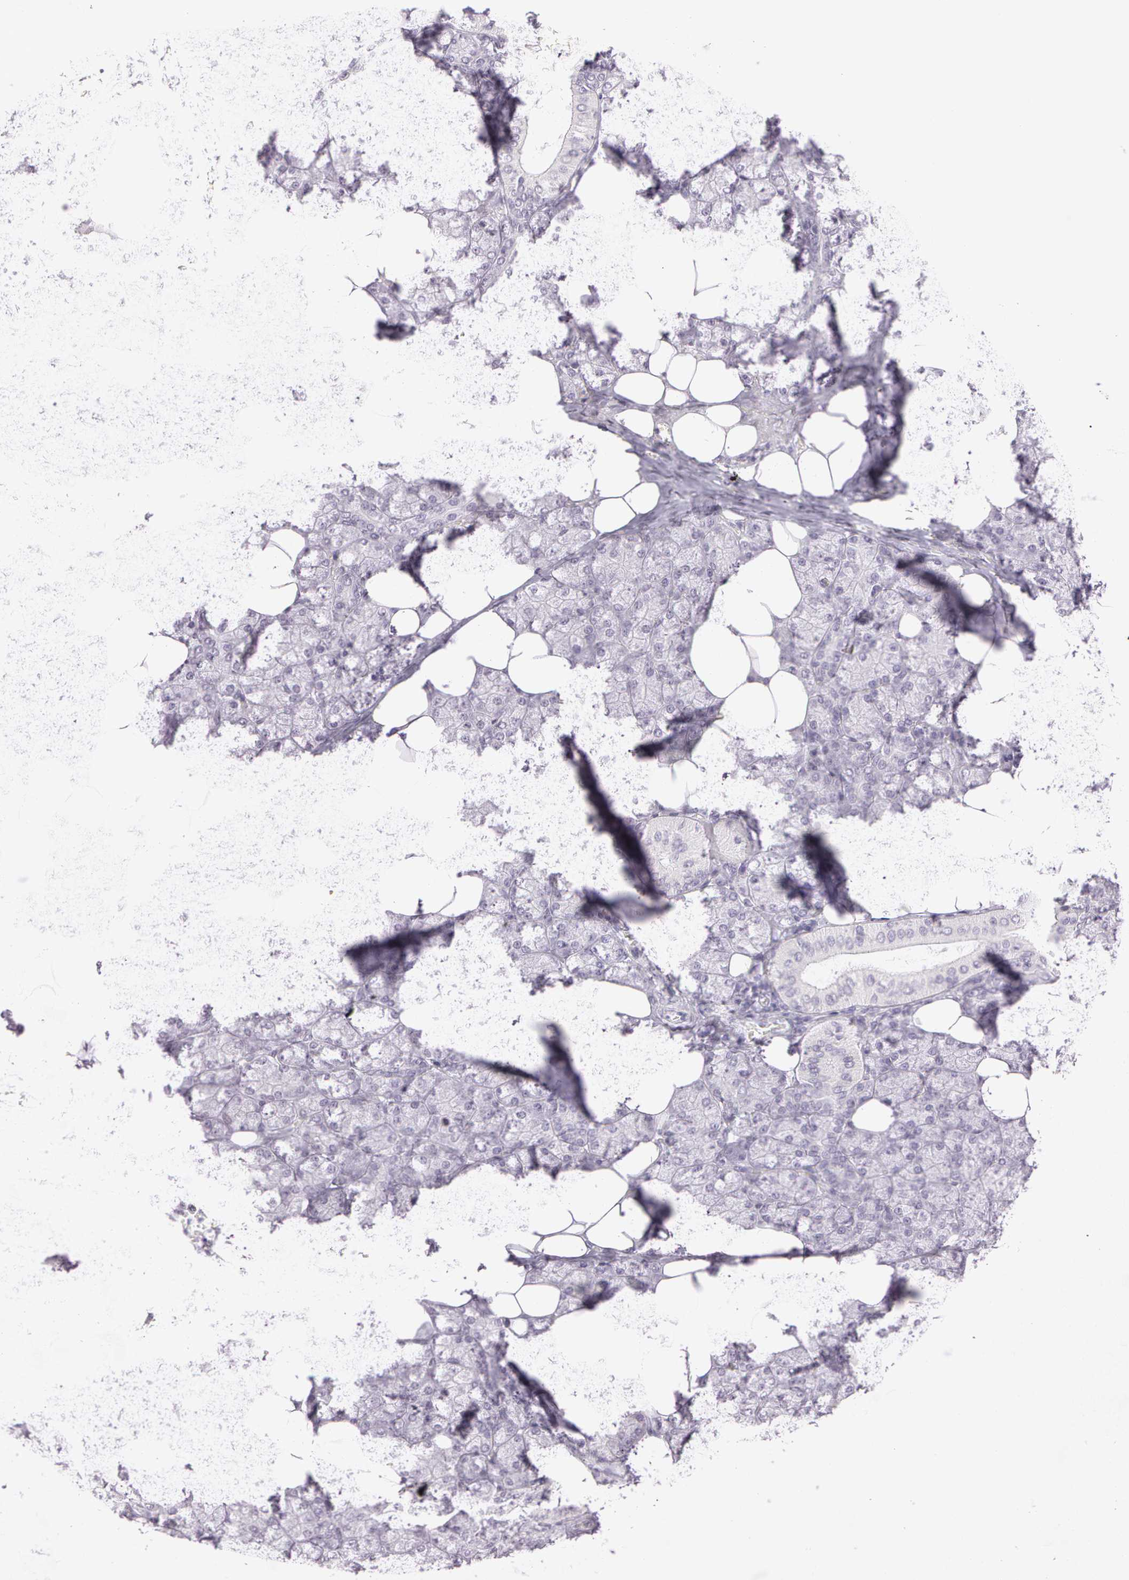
{"staining": {"intensity": "negative", "quantity": "none", "location": "none"}, "tissue": "salivary gland", "cell_type": "Glandular cells", "image_type": "normal", "snomed": [{"axis": "morphology", "description": "Normal tissue, NOS"}, {"axis": "topography", "description": "Lymph node"}, {"axis": "topography", "description": "Salivary gland"}], "caption": "Image shows no significant protein staining in glandular cells of unremarkable salivary gland. (DAB immunohistochemistry visualized using brightfield microscopy, high magnification).", "gene": "OTC", "patient": {"sex": "male", "age": 8}}